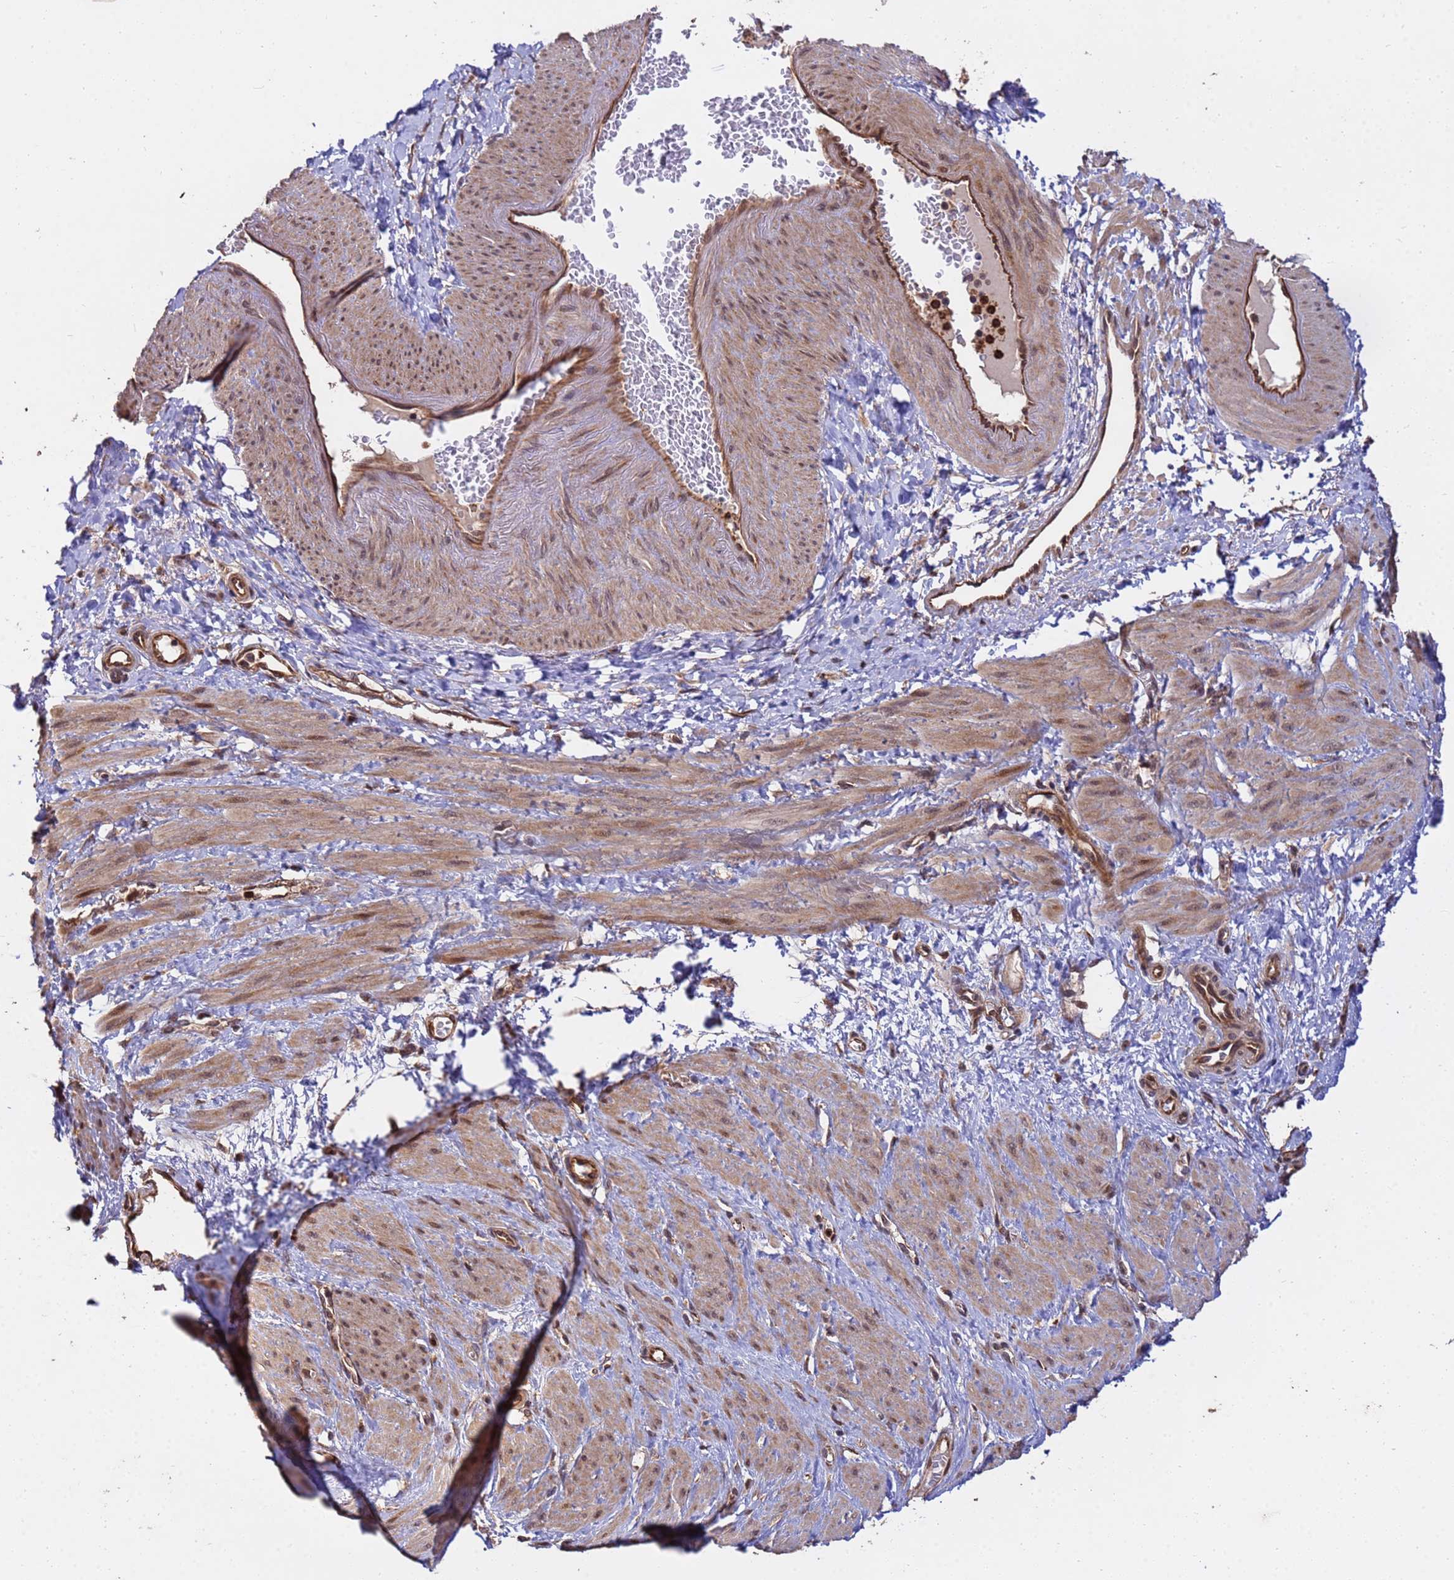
{"staining": {"intensity": "moderate", "quantity": "<25%", "location": "cytoplasmic/membranous,nuclear"}, "tissue": "smooth muscle", "cell_type": "Smooth muscle cells", "image_type": "normal", "snomed": [{"axis": "morphology", "description": "Normal tissue, NOS"}, {"axis": "topography", "description": "Smooth muscle"}, {"axis": "topography", "description": "Uterus"}], "caption": "Smooth muscle cells exhibit moderate cytoplasmic/membranous,nuclear positivity in approximately <25% of cells in benign smooth muscle. (Brightfield microscopy of DAB IHC at high magnification).", "gene": "ZNF619", "patient": {"sex": "female", "age": 39}}